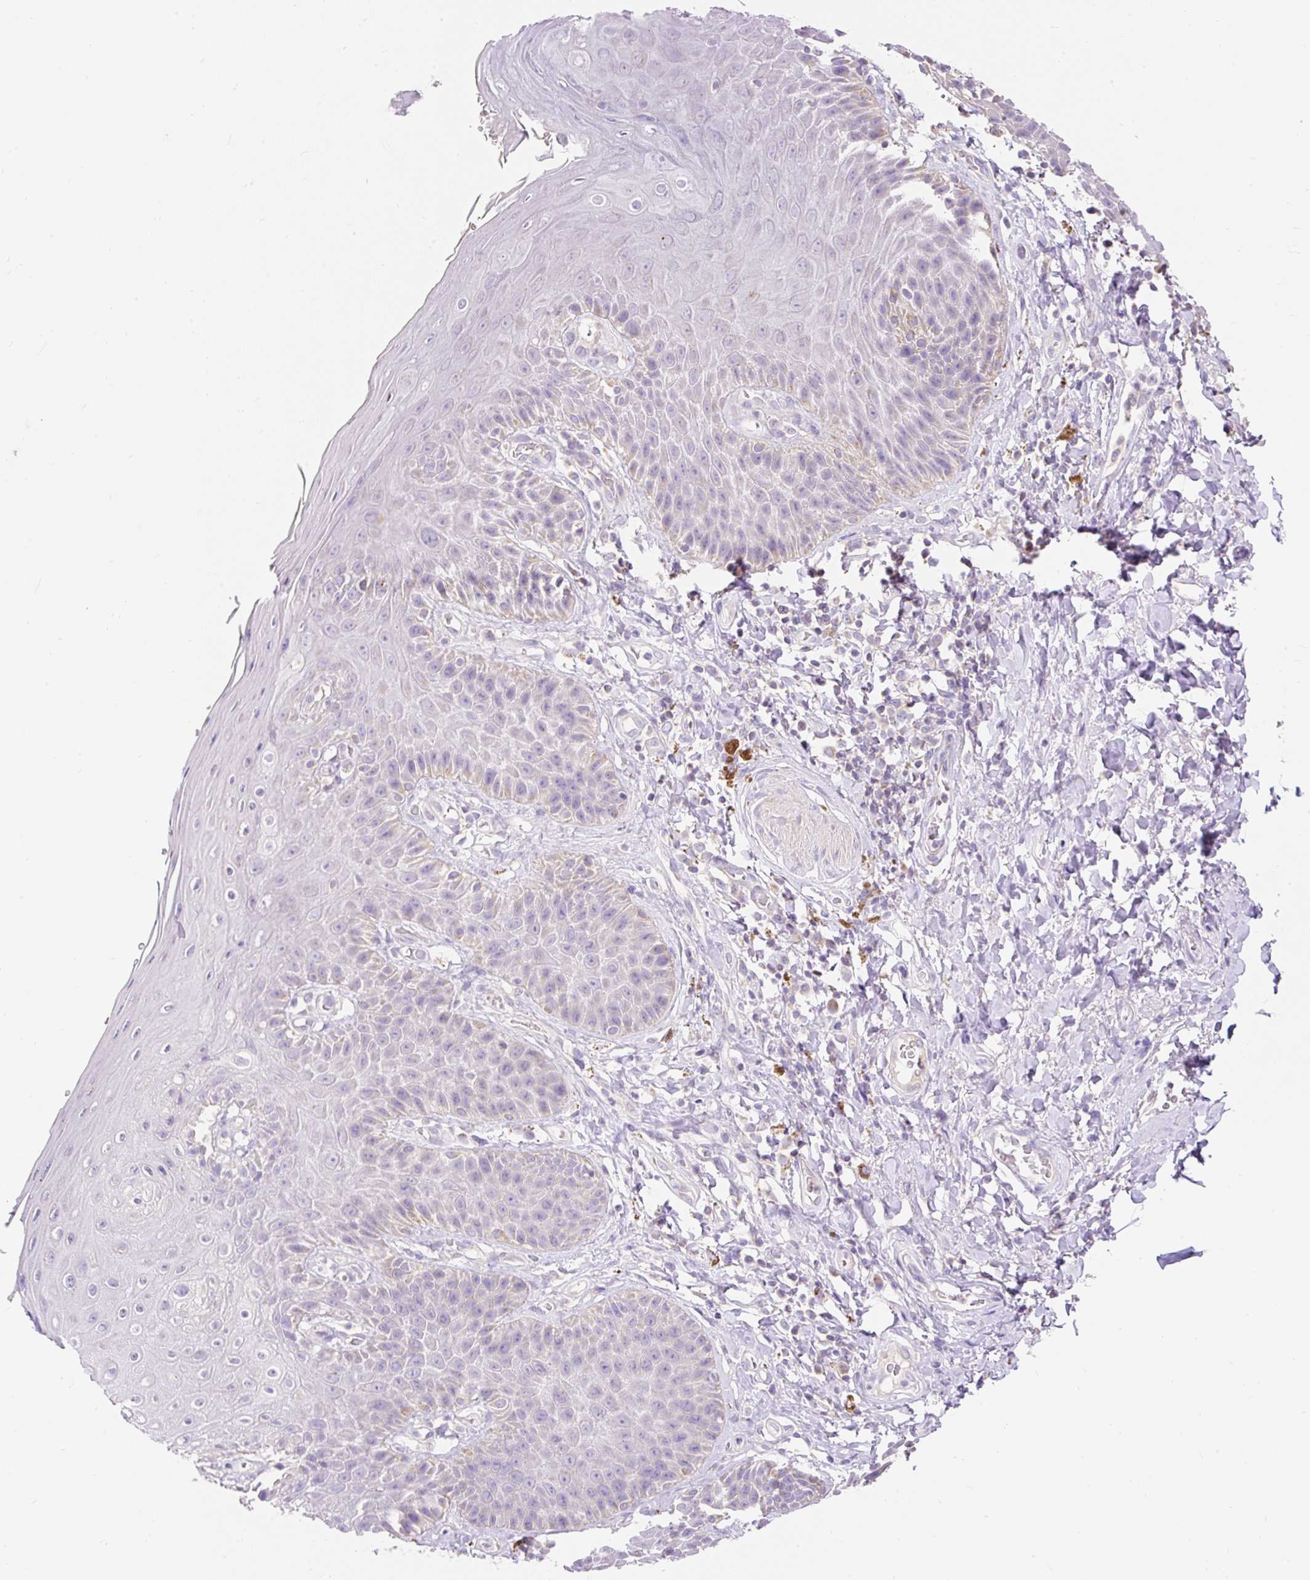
{"staining": {"intensity": "negative", "quantity": "none", "location": "none"}, "tissue": "skin", "cell_type": "Epidermal cells", "image_type": "normal", "snomed": [{"axis": "morphology", "description": "Normal tissue, NOS"}, {"axis": "topography", "description": "Anal"}, {"axis": "topography", "description": "Peripheral nerve tissue"}], "caption": "DAB (3,3'-diaminobenzidine) immunohistochemical staining of unremarkable skin reveals no significant expression in epidermal cells. (DAB IHC with hematoxylin counter stain).", "gene": "PMAIP1", "patient": {"sex": "male", "age": 53}}